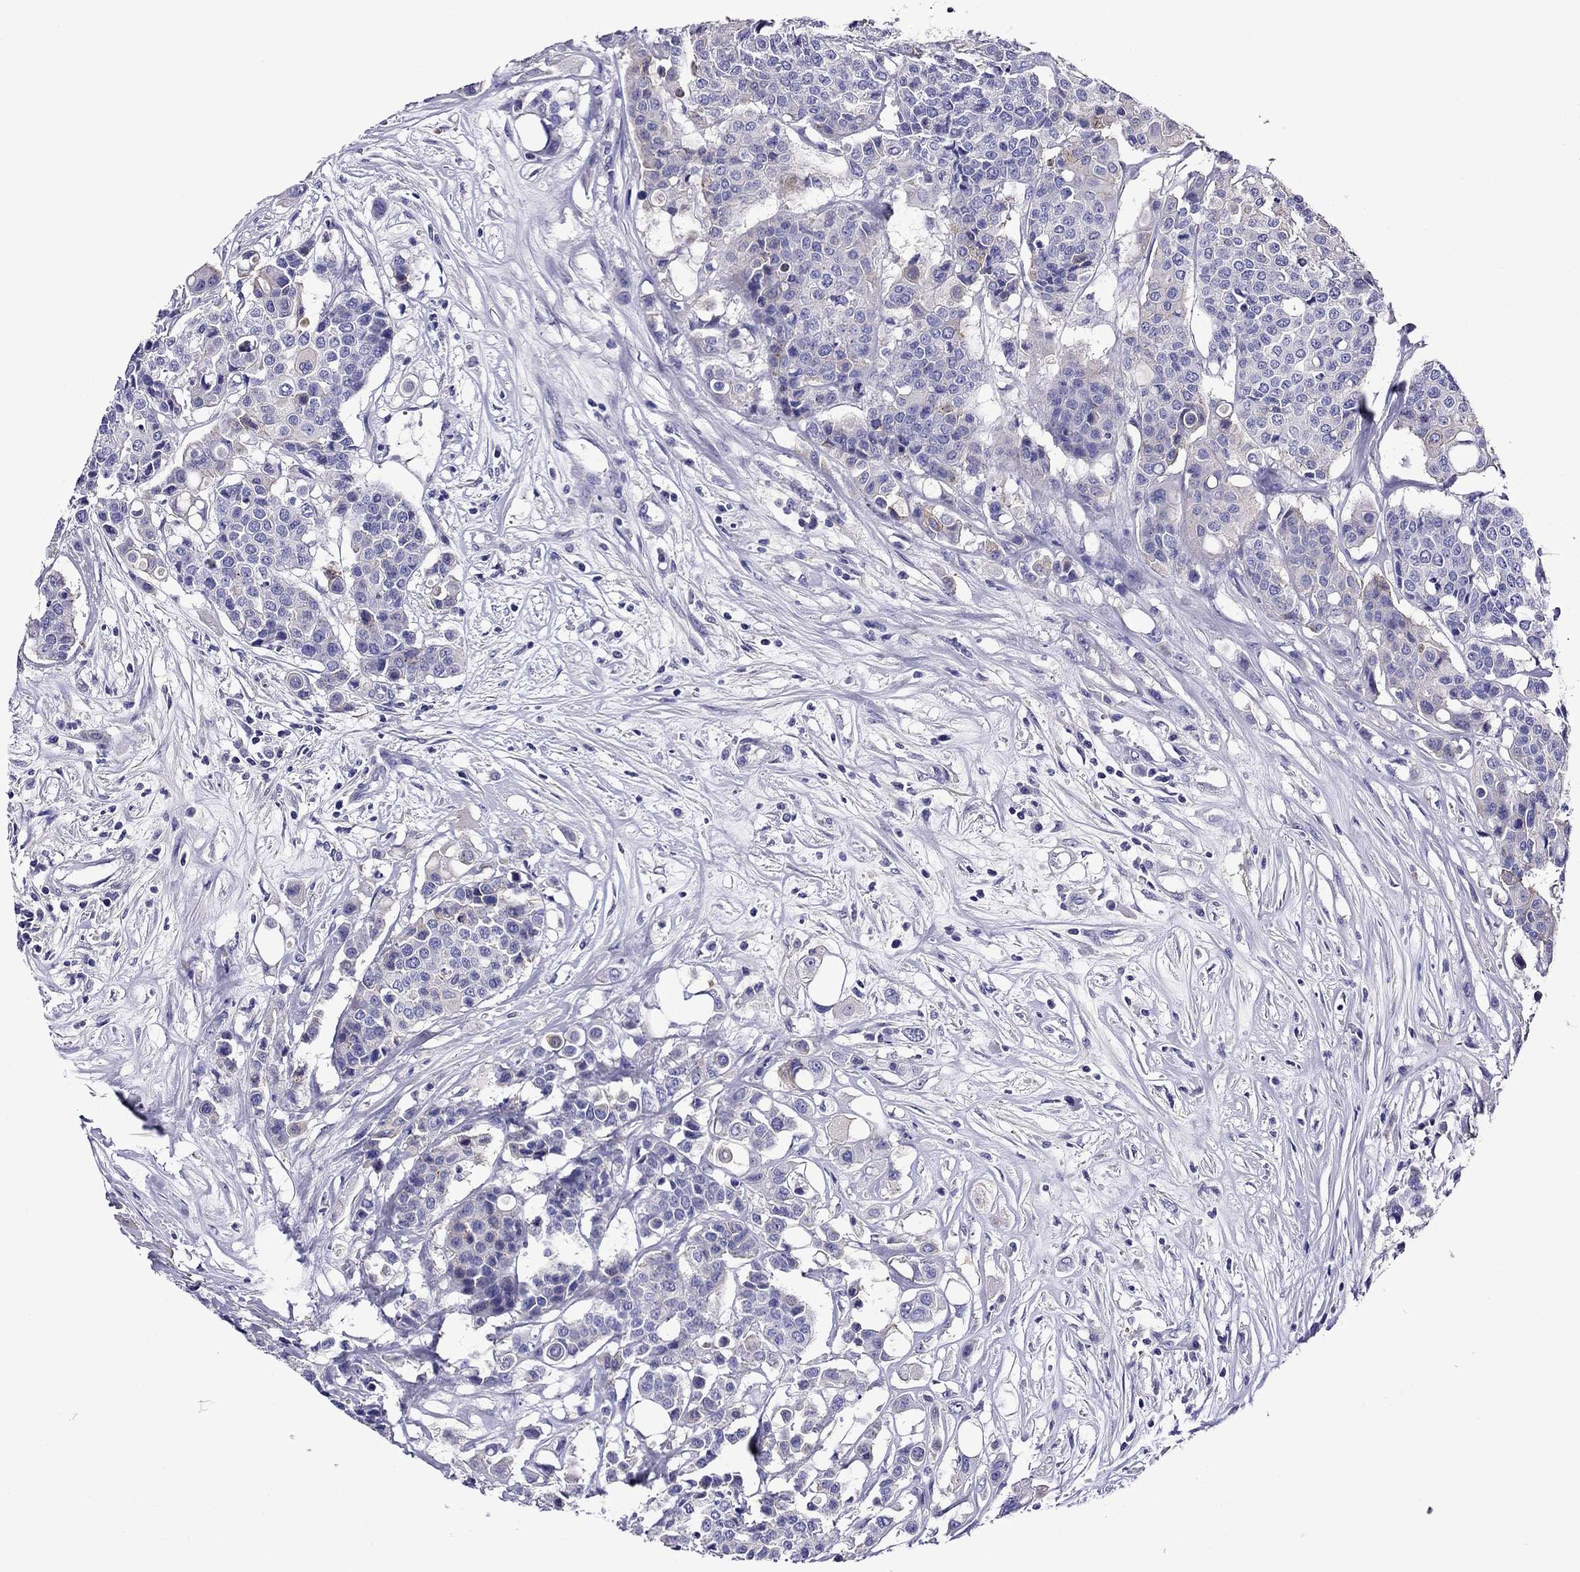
{"staining": {"intensity": "negative", "quantity": "none", "location": "none"}, "tissue": "carcinoid", "cell_type": "Tumor cells", "image_type": "cancer", "snomed": [{"axis": "morphology", "description": "Carcinoid, malignant, NOS"}, {"axis": "topography", "description": "Colon"}], "caption": "High power microscopy photomicrograph of an IHC micrograph of malignant carcinoid, revealing no significant expression in tumor cells. Nuclei are stained in blue.", "gene": "SCG2", "patient": {"sex": "male", "age": 81}}